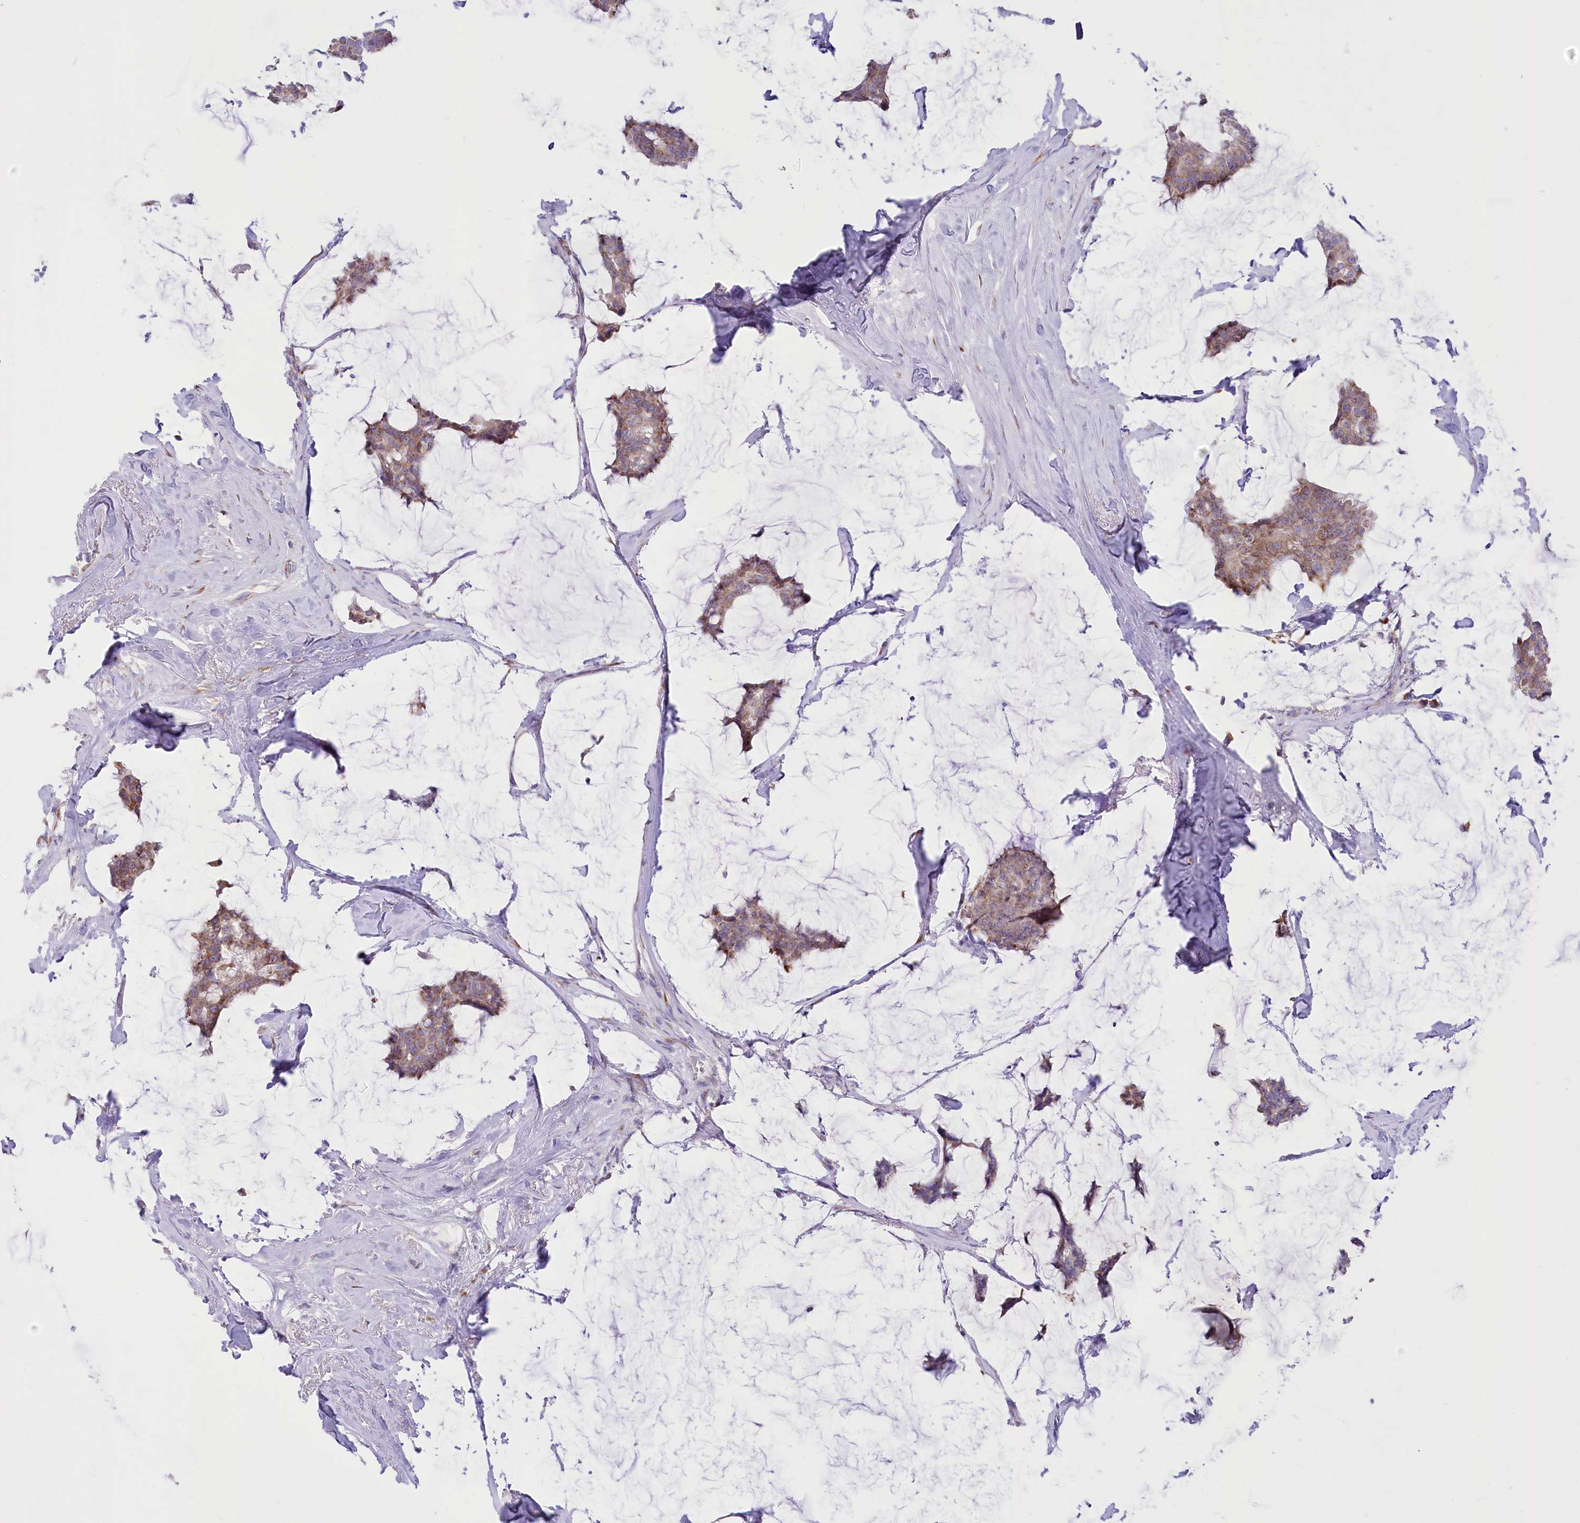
{"staining": {"intensity": "moderate", "quantity": ">75%", "location": "cytoplasmic/membranous"}, "tissue": "breast cancer", "cell_type": "Tumor cells", "image_type": "cancer", "snomed": [{"axis": "morphology", "description": "Duct carcinoma"}, {"axis": "topography", "description": "Breast"}], "caption": "There is medium levels of moderate cytoplasmic/membranous expression in tumor cells of breast intraductal carcinoma, as demonstrated by immunohistochemical staining (brown color).", "gene": "STT3B", "patient": {"sex": "female", "age": 93}}